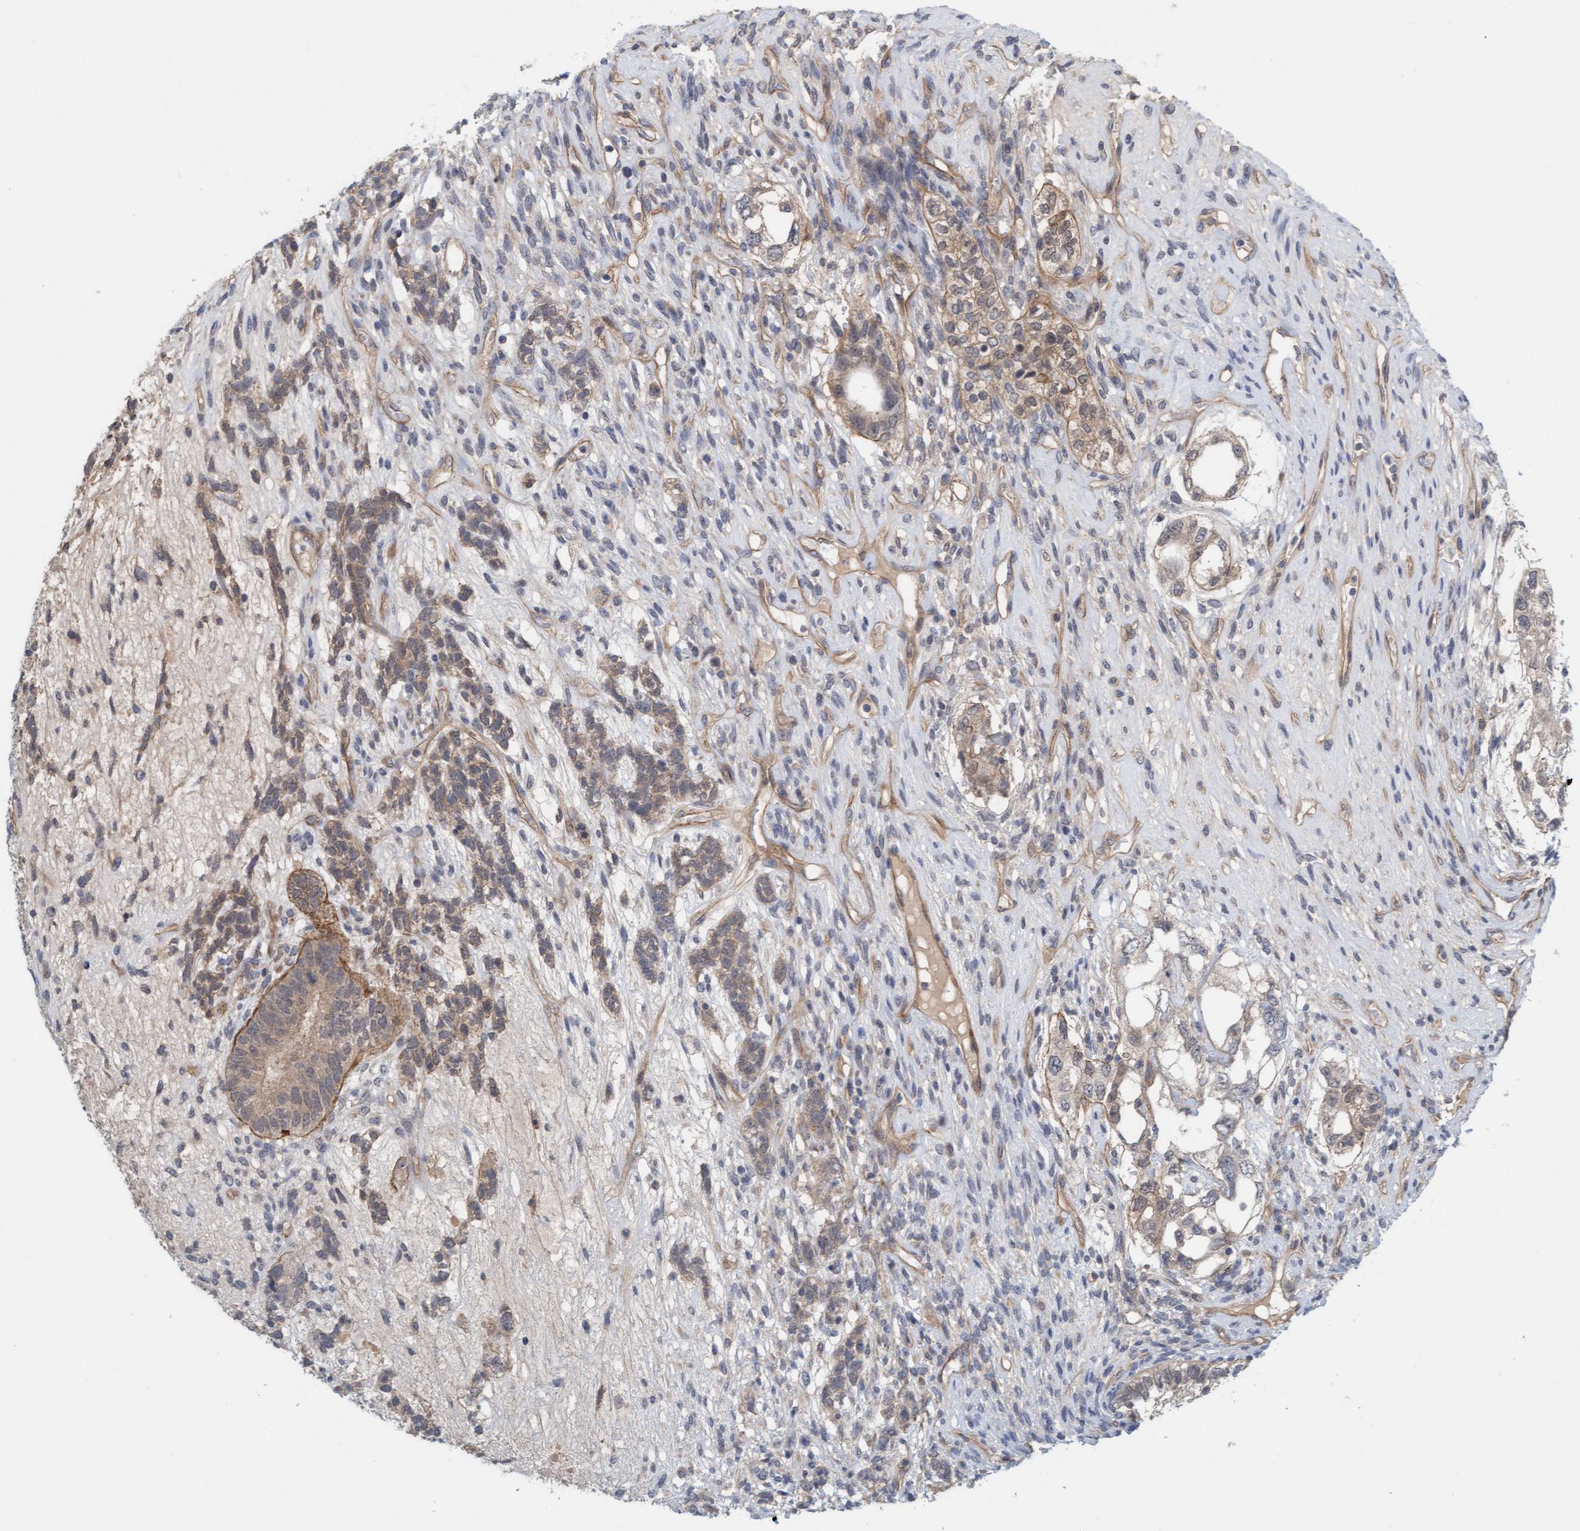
{"staining": {"intensity": "weak", "quantity": ">75%", "location": "cytoplasmic/membranous"}, "tissue": "testis cancer", "cell_type": "Tumor cells", "image_type": "cancer", "snomed": [{"axis": "morphology", "description": "Seminoma, NOS"}, {"axis": "topography", "description": "Testis"}], "caption": "Protein staining reveals weak cytoplasmic/membranous expression in about >75% of tumor cells in seminoma (testis).", "gene": "TSTD2", "patient": {"sex": "male", "age": 28}}